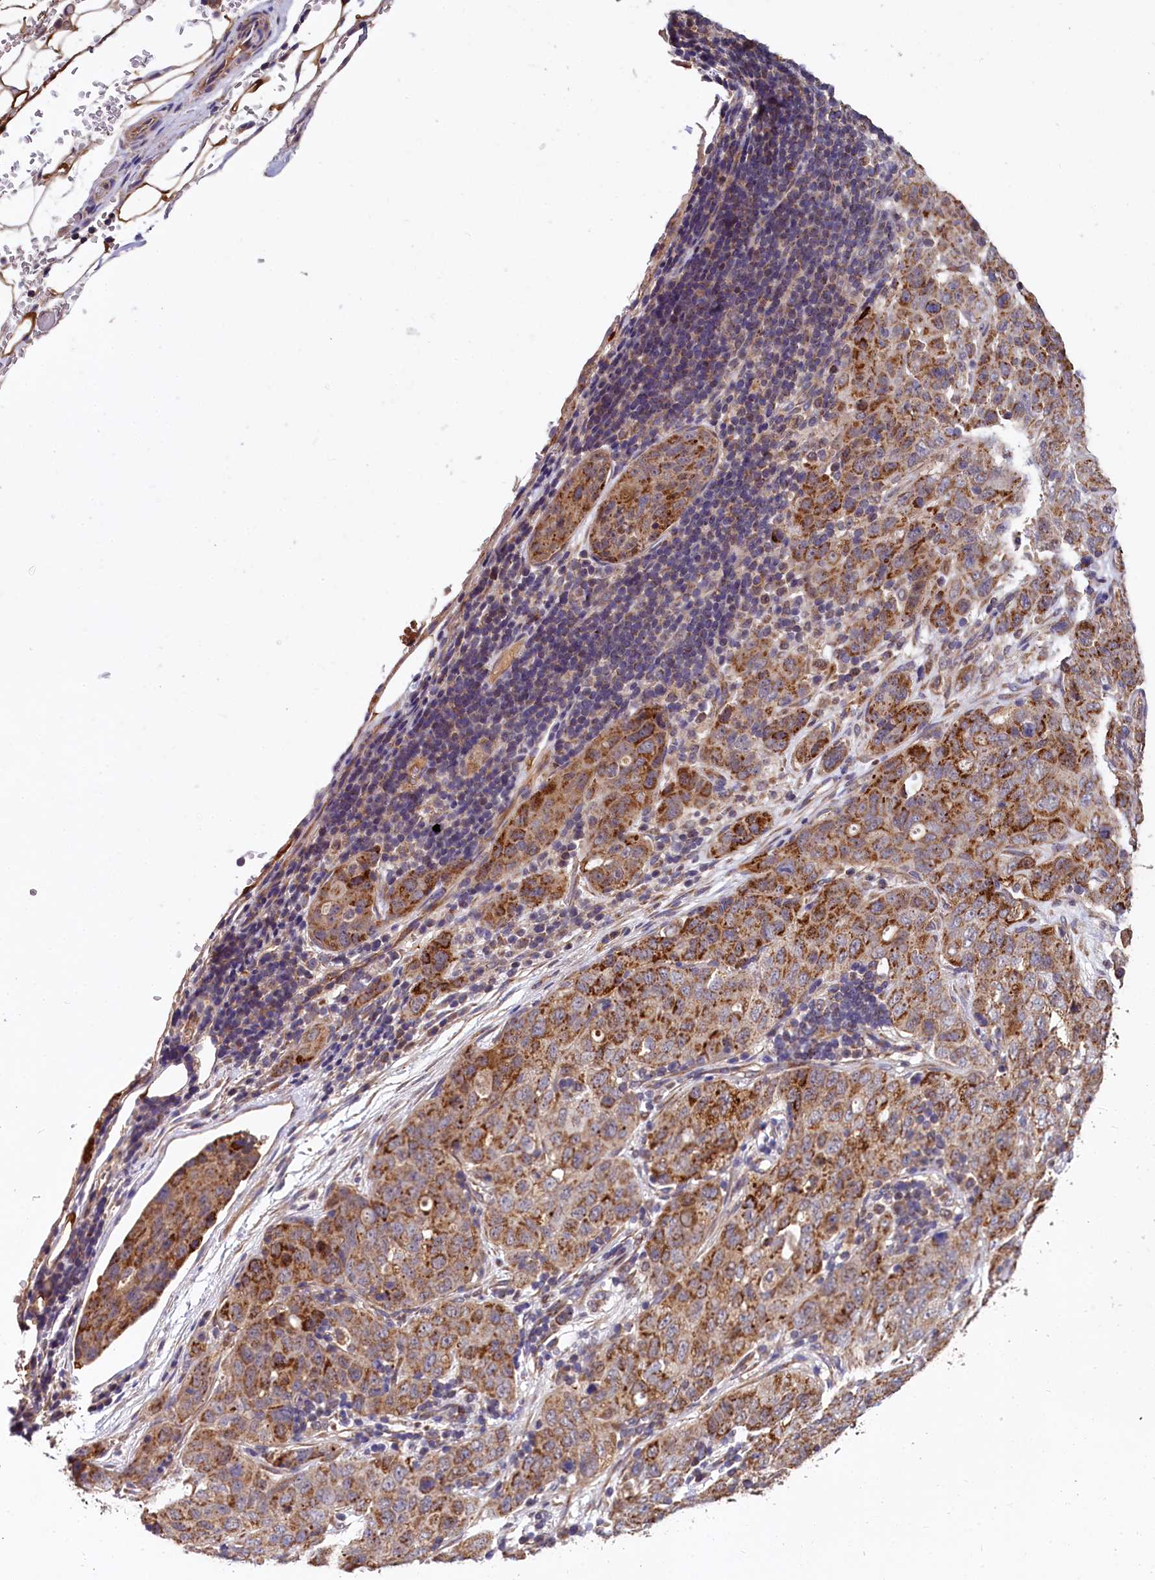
{"staining": {"intensity": "strong", "quantity": ">75%", "location": "cytoplasmic/membranous"}, "tissue": "stomach cancer", "cell_type": "Tumor cells", "image_type": "cancer", "snomed": [{"axis": "morphology", "description": "Normal tissue, NOS"}, {"axis": "morphology", "description": "Adenocarcinoma, NOS"}, {"axis": "topography", "description": "Lymph node"}, {"axis": "topography", "description": "Stomach"}], "caption": "The photomicrograph reveals a brown stain indicating the presence of a protein in the cytoplasmic/membranous of tumor cells in adenocarcinoma (stomach).", "gene": "SPRYD3", "patient": {"sex": "male", "age": 48}}